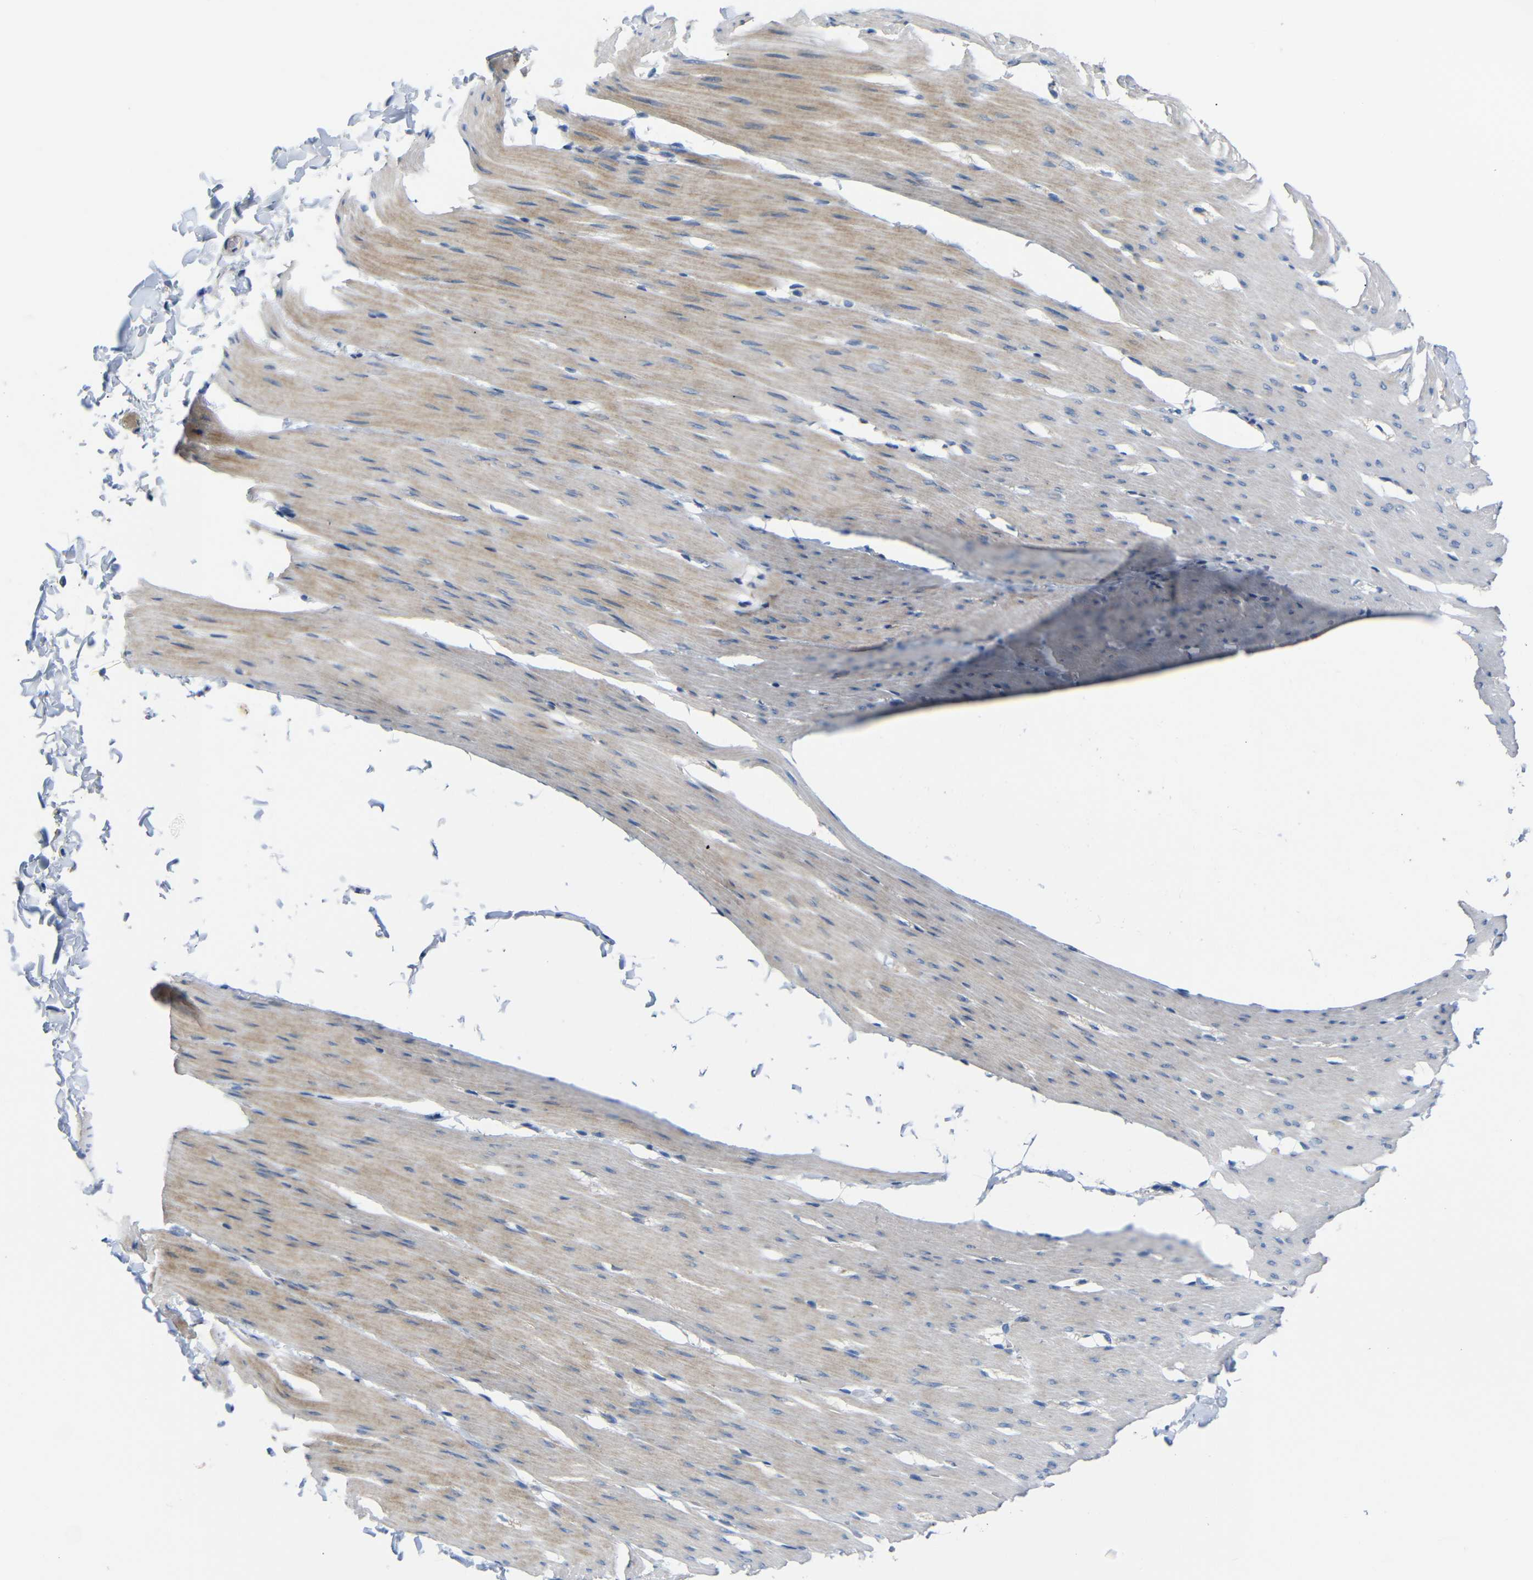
{"staining": {"intensity": "weak", "quantity": "<25%", "location": "cytoplasmic/membranous"}, "tissue": "smooth muscle", "cell_type": "Smooth muscle cells", "image_type": "normal", "snomed": [{"axis": "morphology", "description": "Normal tissue, NOS"}, {"axis": "topography", "description": "Smooth muscle"}, {"axis": "topography", "description": "Colon"}], "caption": "A high-resolution micrograph shows immunohistochemistry staining of normal smooth muscle, which displays no significant expression in smooth muscle cells.", "gene": "TBC1D32", "patient": {"sex": "male", "age": 67}}